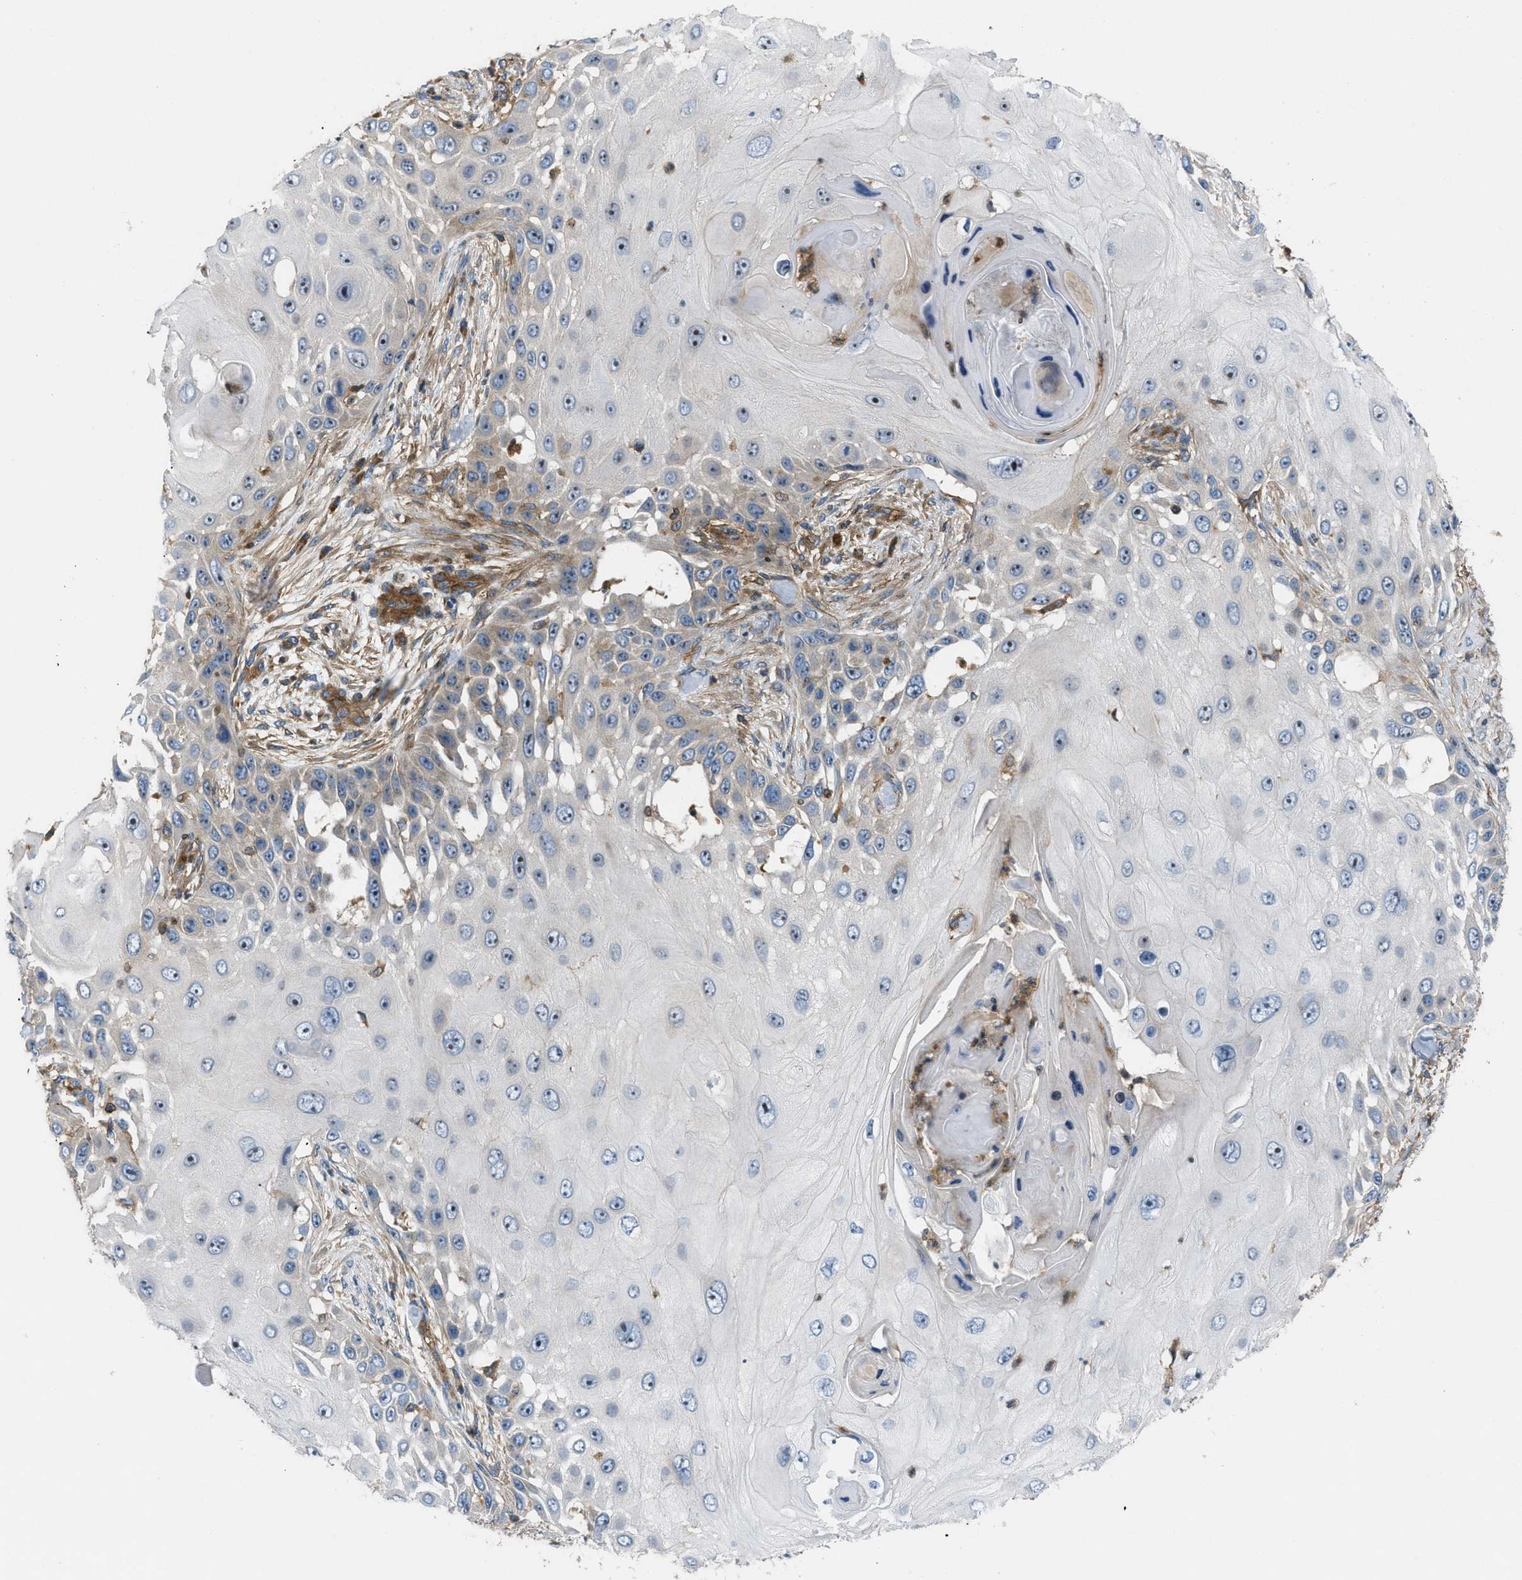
{"staining": {"intensity": "moderate", "quantity": "<25%", "location": "nuclear"}, "tissue": "skin cancer", "cell_type": "Tumor cells", "image_type": "cancer", "snomed": [{"axis": "morphology", "description": "Squamous cell carcinoma, NOS"}, {"axis": "topography", "description": "Skin"}], "caption": "Immunohistochemistry staining of skin cancer, which demonstrates low levels of moderate nuclear staining in about <25% of tumor cells indicating moderate nuclear protein expression. The staining was performed using DAB (brown) for protein detection and nuclei were counterstained in hematoxylin (blue).", "gene": "ATP2A3", "patient": {"sex": "female", "age": 44}}